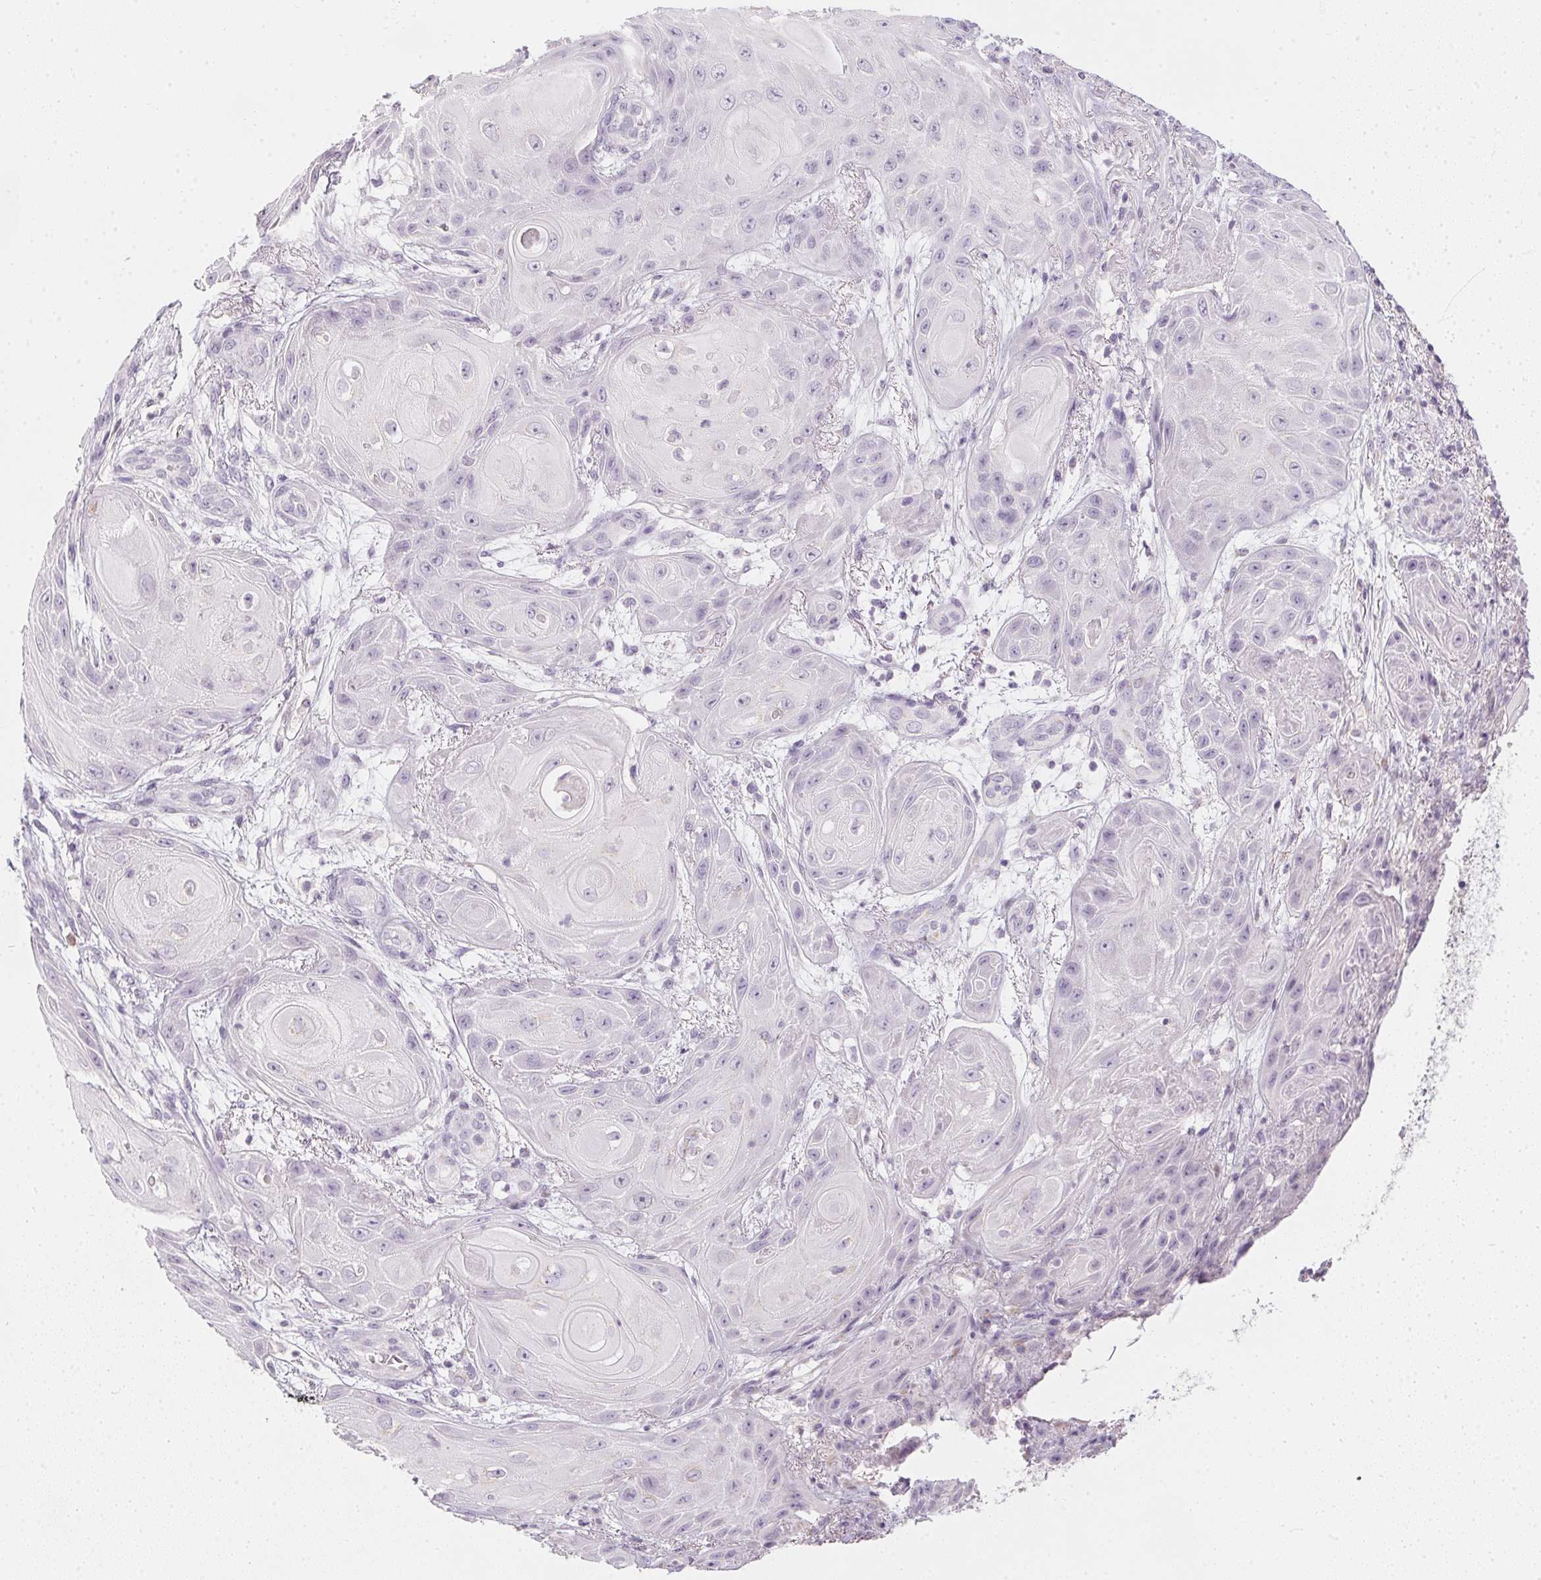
{"staining": {"intensity": "negative", "quantity": "none", "location": "none"}, "tissue": "skin cancer", "cell_type": "Tumor cells", "image_type": "cancer", "snomed": [{"axis": "morphology", "description": "Squamous cell carcinoma, NOS"}, {"axis": "topography", "description": "Skin"}], "caption": "This is a image of IHC staining of skin squamous cell carcinoma, which shows no expression in tumor cells.", "gene": "TMEM72", "patient": {"sex": "male", "age": 62}}